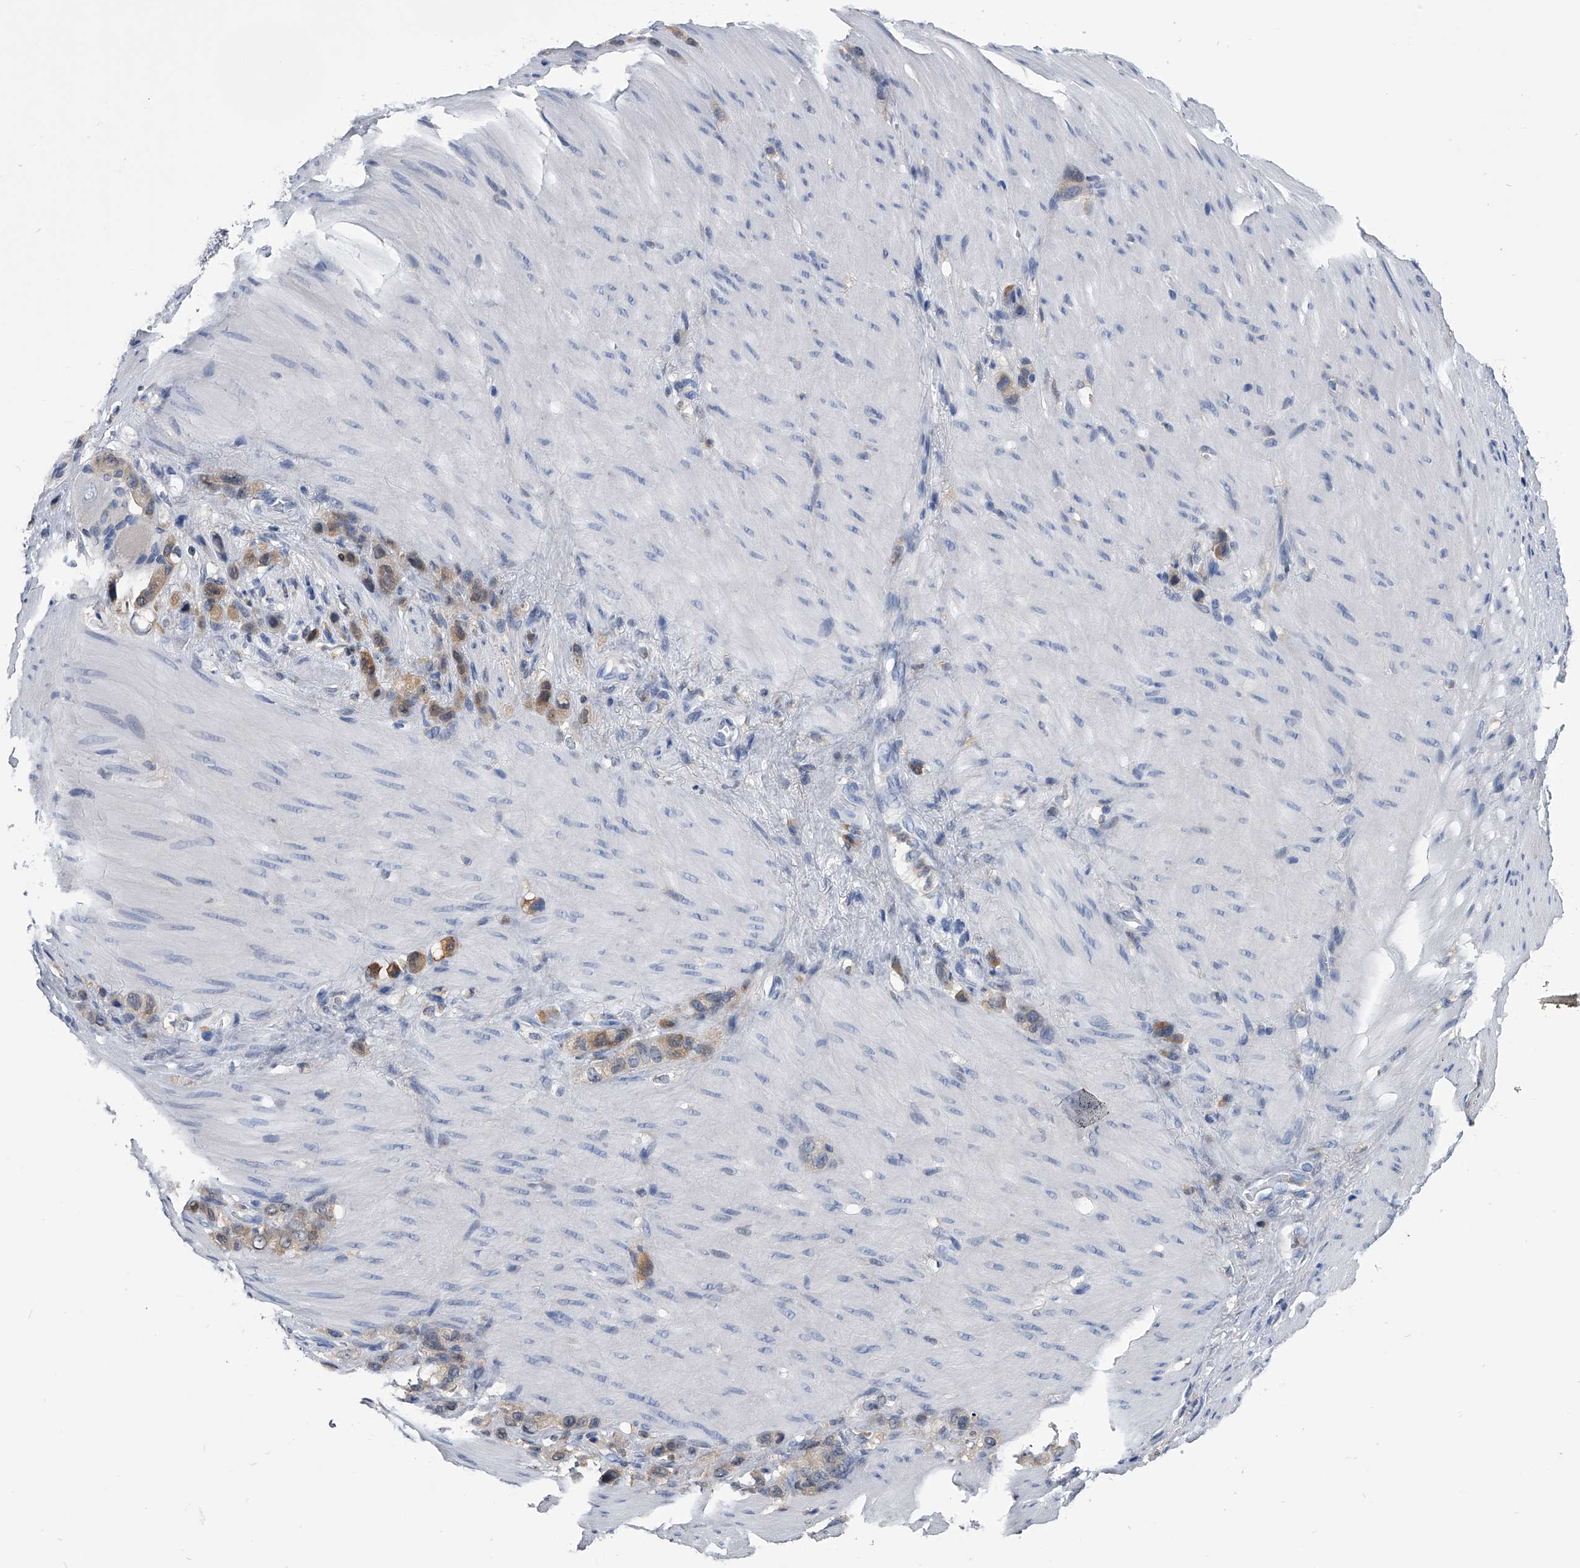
{"staining": {"intensity": "weak", "quantity": "25%-75%", "location": "cytoplasmic/membranous"}, "tissue": "stomach cancer", "cell_type": "Tumor cells", "image_type": "cancer", "snomed": [{"axis": "morphology", "description": "Normal tissue, NOS"}, {"axis": "morphology", "description": "Adenocarcinoma, NOS"}, {"axis": "morphology", "description": "Adenocarcinoma, High grade"}, {"axis": "topography", "description": "Stomach, upper"}, {"axis": "topography", "description": "Stomach"}], "caption": "IHC of human stomach adenocarcinoma demonstrates low levels of weak cytoplasmic/membranous positivity in approximately 25%-75% of tumor cells. (Stains: DAB (3,3'-diaminobenzidine) in brown, nuclei in blue, Microscopy: brightfield microscopy at high magnification).", "gene": "PDXK", "patient": {"sex": "female", "age": 65}}